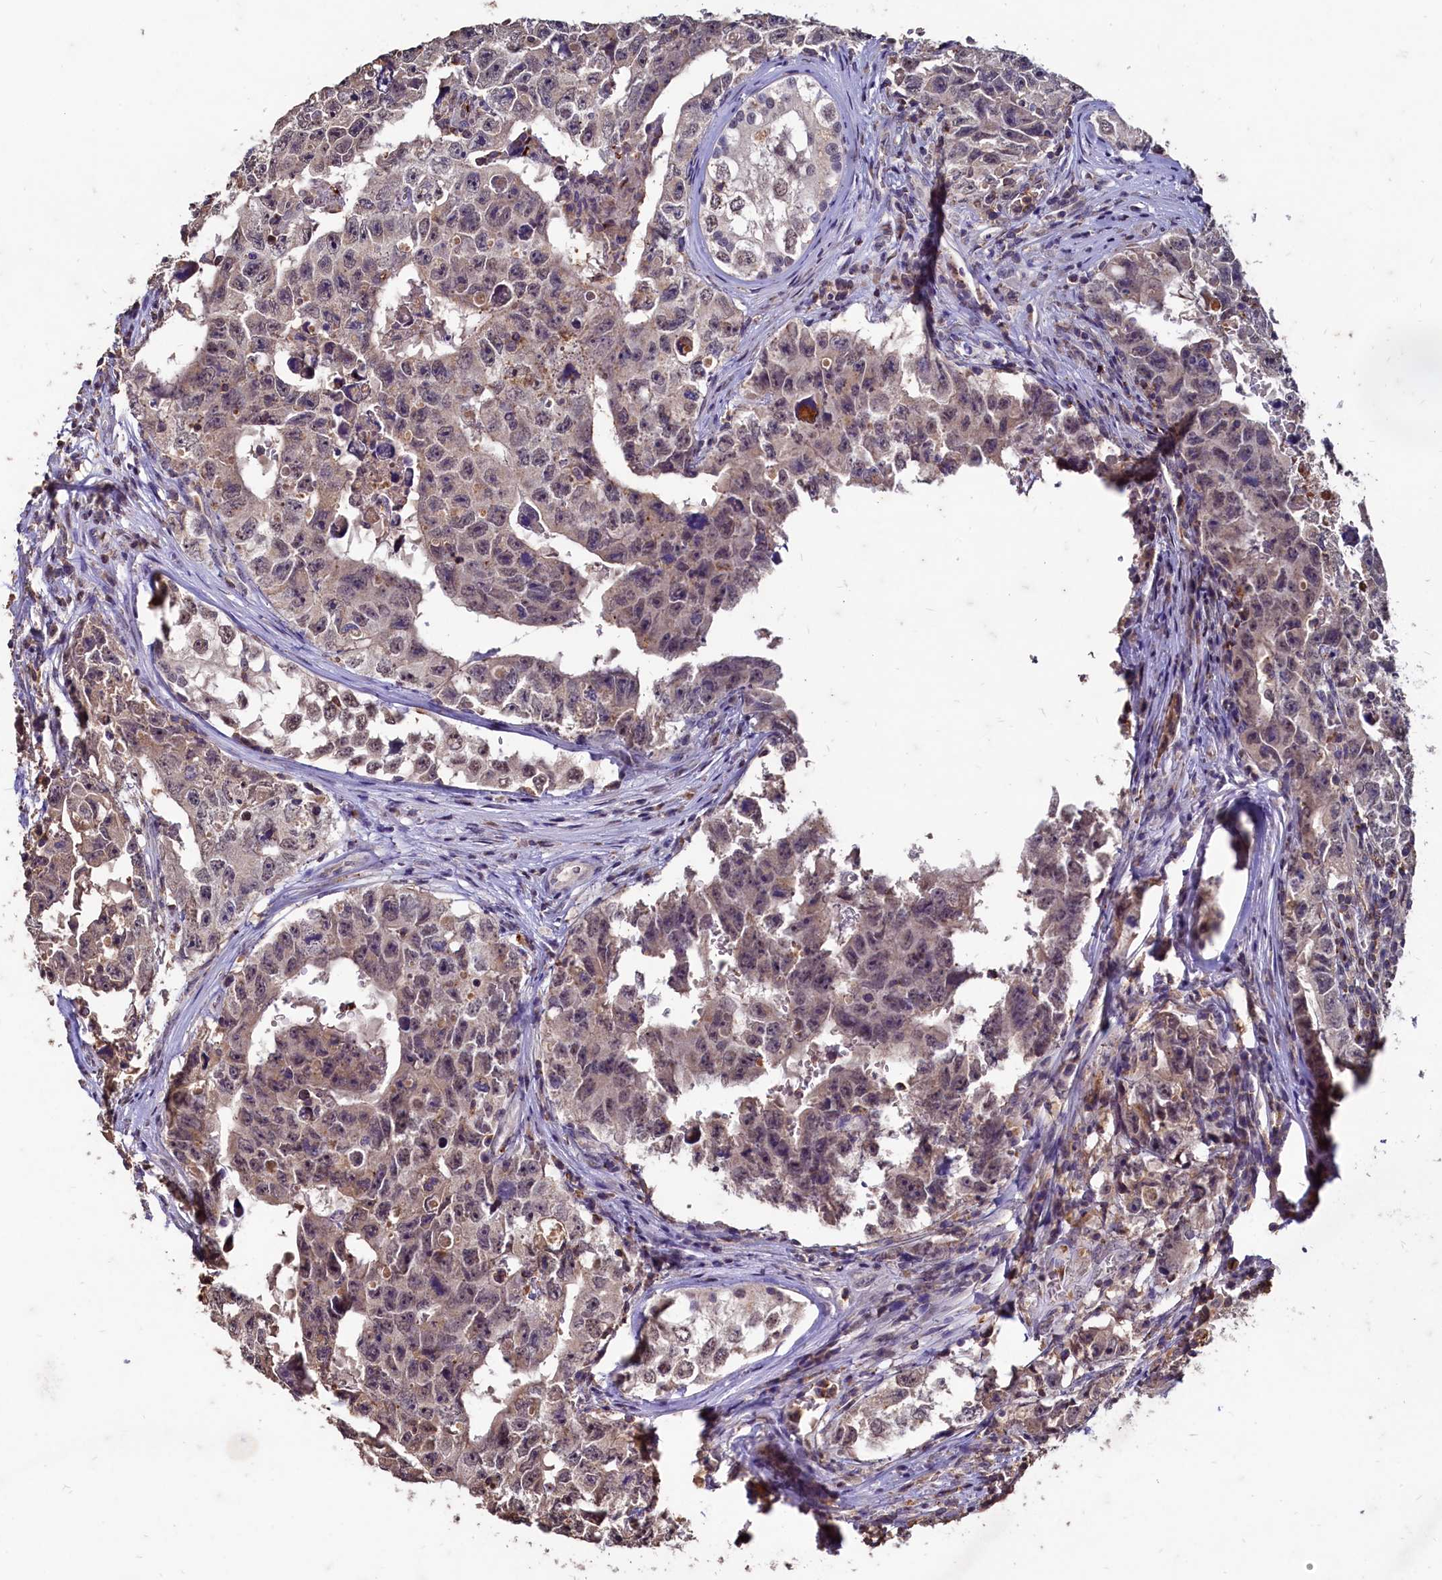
{"staining": {"intensity": "weak", "quantity": "<25%", "location": "cytoplasmic/membranous"}, "tissue": "testis cancer", "cell_type": "Tumor cells", "image_type": "cancer", "snomed": [{"axis": "morphology", "description": "Carcinoma, Embryonal, NOS"}, {"axis": "topography", "description": "Testis"}], "caption": "Human embryonal carcinoma (testis) stained for a protein using IHC shows no staining in tumor cells.", "gene": "CSTPP1", "patient": {"sex": "male", "age": 17}}